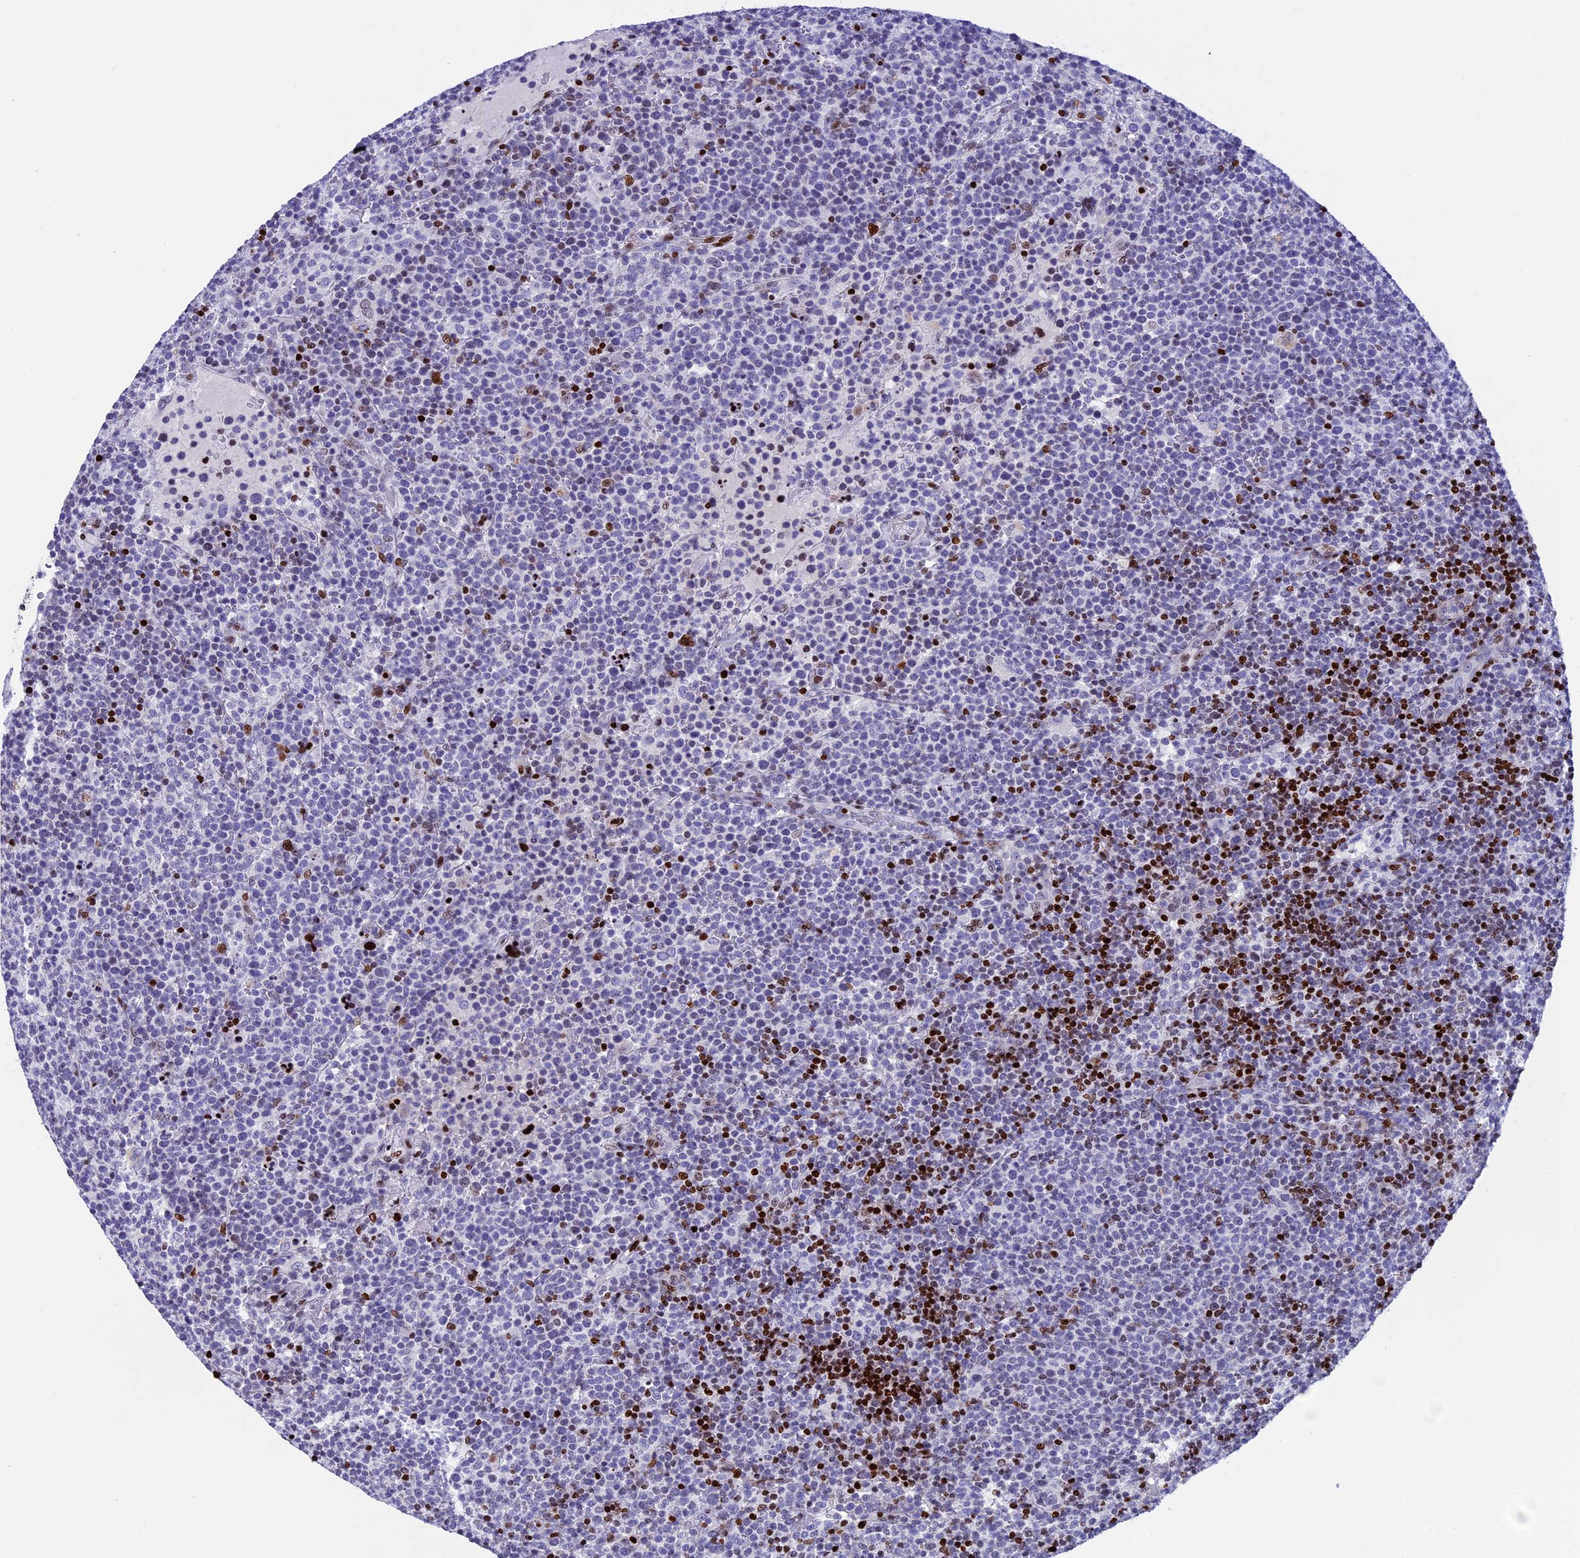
{"staining": {"intensity": "strong", "quantity": "<25%", "location": "nuclear"}, "tissue": "lymphoma", "cell_type": "Tumor cells", "image_type": "cancer", "snomed": [{"axis": "morphology", "description": "Malignant lymphoma, non-Hodgkin's type, High grade"}, {"axis": "topography", "description": "Lymph node"}], "caption": "IHC (DAB) staining of human high-grade malignant lymphoma, non-Hodgkin's type reveals strong nuclear protein expression in about <25% of tumor cells.", "gene": "BTBD3", "patient": {"sex": "male", "age": 61}}